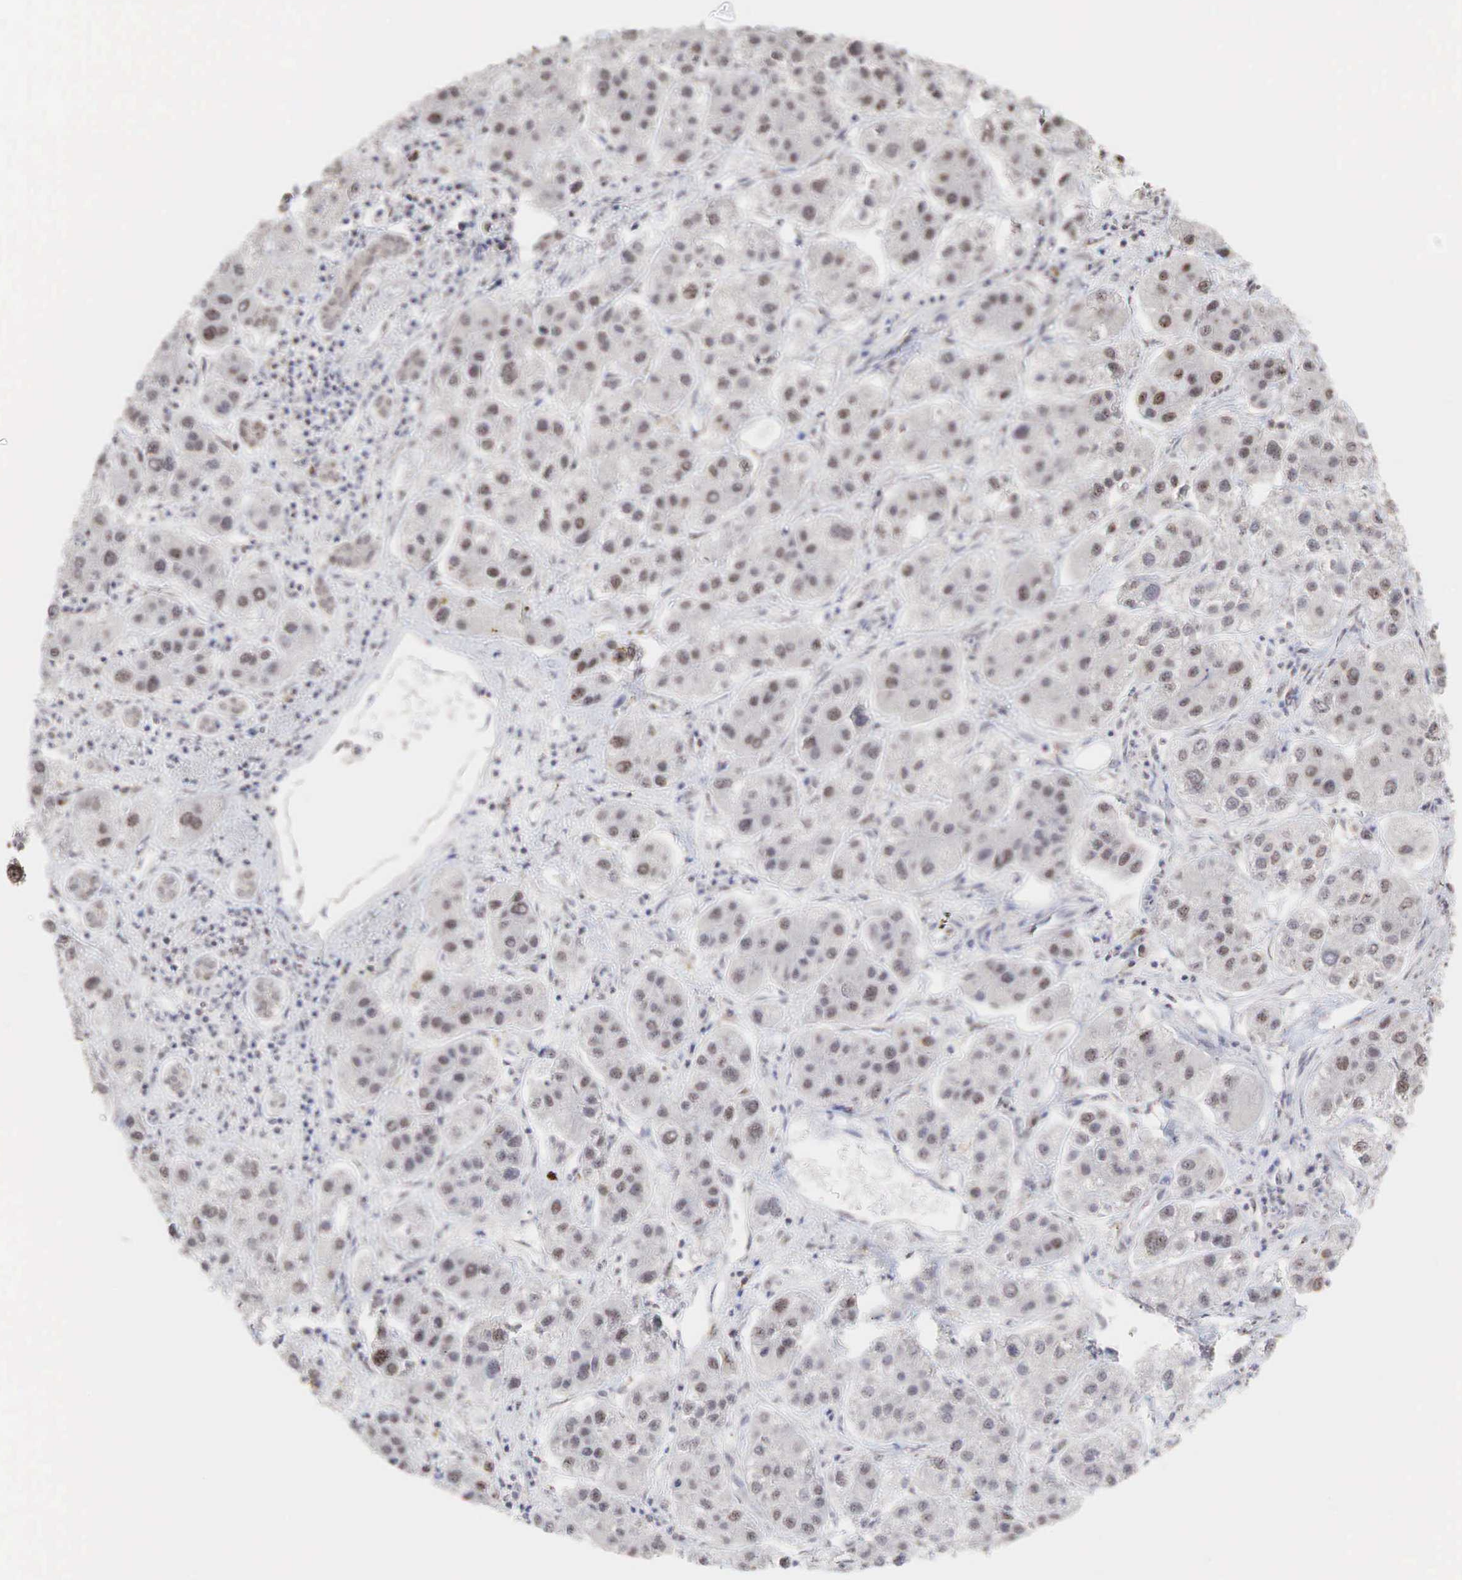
{"staining": {"intensity": "negative", "quantity": "none", "location": "none"}, "tissue": "liver cancer", "cell_type": "Tumor cells", "image_type": "cancer", "snomed": [{"axis": "morphology", "description": "Carcinoma, Hepatocellular, NOS"}, {"axis": "topography", "description": "Liver"}], "caption": "DAB (3,3'-diaminobenzidine) immunohistochemical staining of hepatocellular carcinoma (liver) exhibits no significant staining in tumor cells.", "gene": "DKC1", "patient": {"sex": "female", "age": 85}}